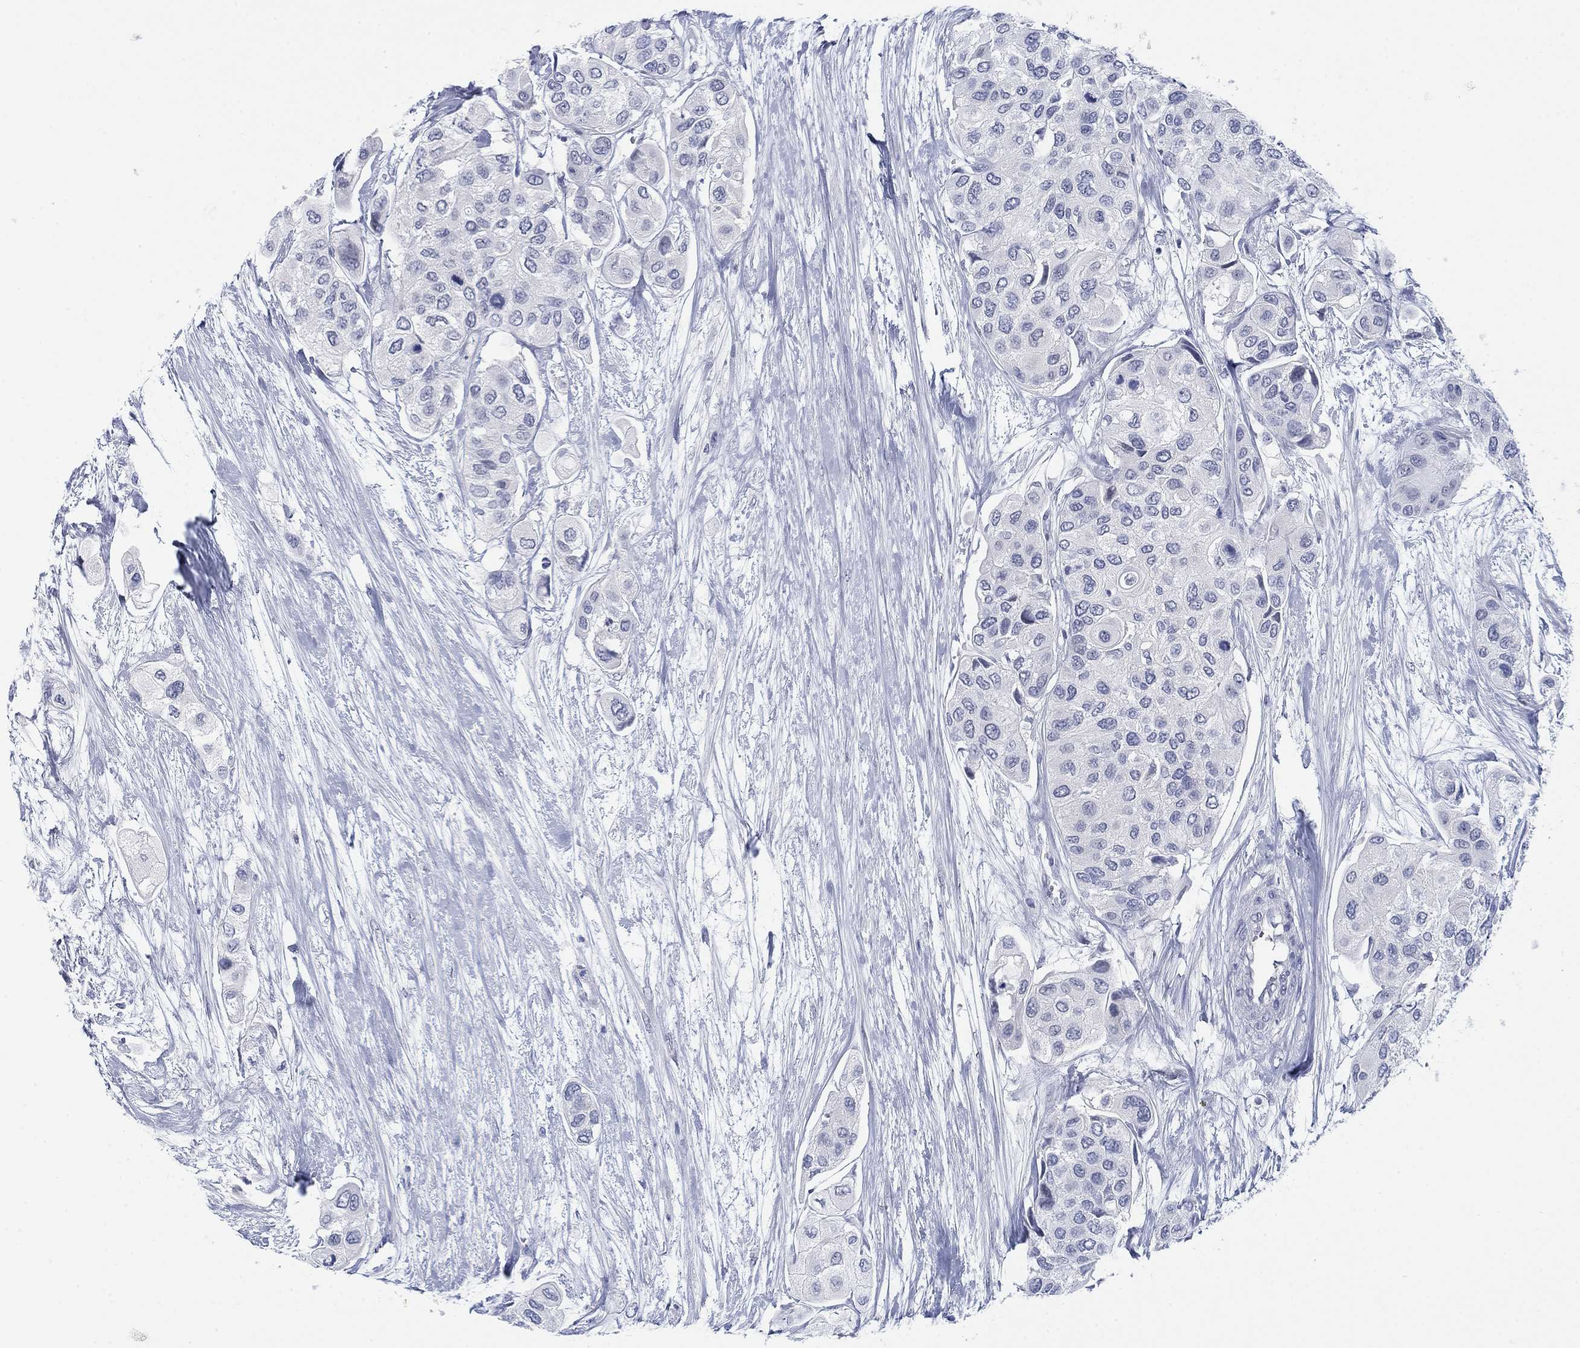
{"staining": {"intensity": "negative", "quantity": "none", "location": "none"}, "tissue": "urothelial cancer", "cell_type": "Tumor cells", "image_type": "cancer", "snomed": [{"axis": "morphology", "description": "Urothelial carcinoma, High grade"}, {"axis": "topography", "description": "Urinary bladder"}], "caption": "Photomicrograph shows no significant protein positivity in tumor cells of urothelial cancer. (Immunohistochemistry (ihc), brightfield microscopy, high magnification).", "gene": "DNAL1", "patient": {"sex": "male", "age": 77}}